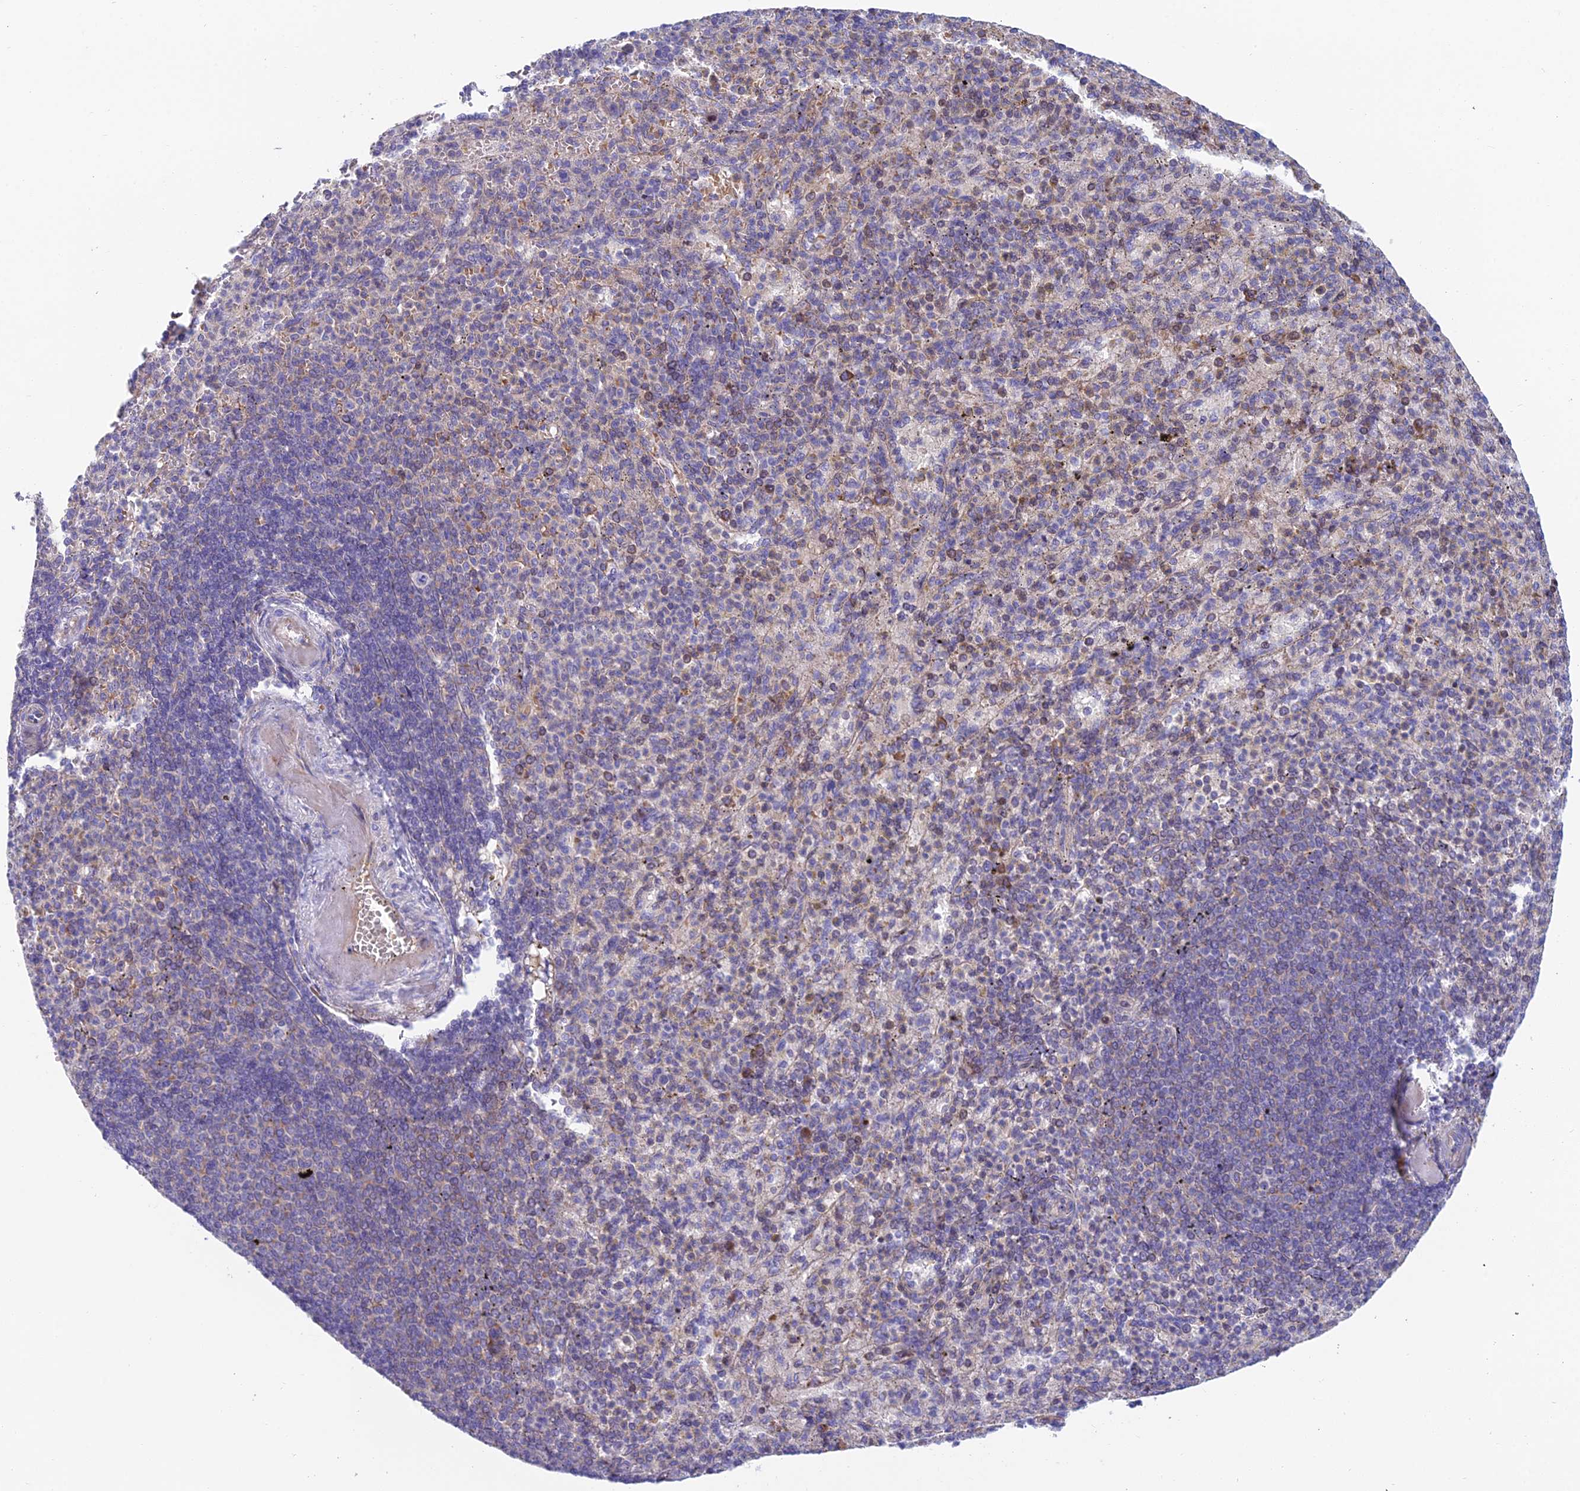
{"staining": {"intensity": "moderate", "quantity": "<25%", "location": "cytoplasmic/membranous"}, "tissue": "spleen", "cell_type": "Cells in red pulp", "image_type": "normal", "snomed": [{"axis": "morphology", "description": "Normal tissue, NOS"}, {"axis": "topography", "description": "Spleen"}], "caption": "Approximately <25% of cells in red pulp in unremarkable spleen reveal moderate cytoplasmic/membranous protein positivity as visualized by brown immunohistochemical staining.", "gene": "ZNF564", "patient": {"sex": "female", "age": 74}}